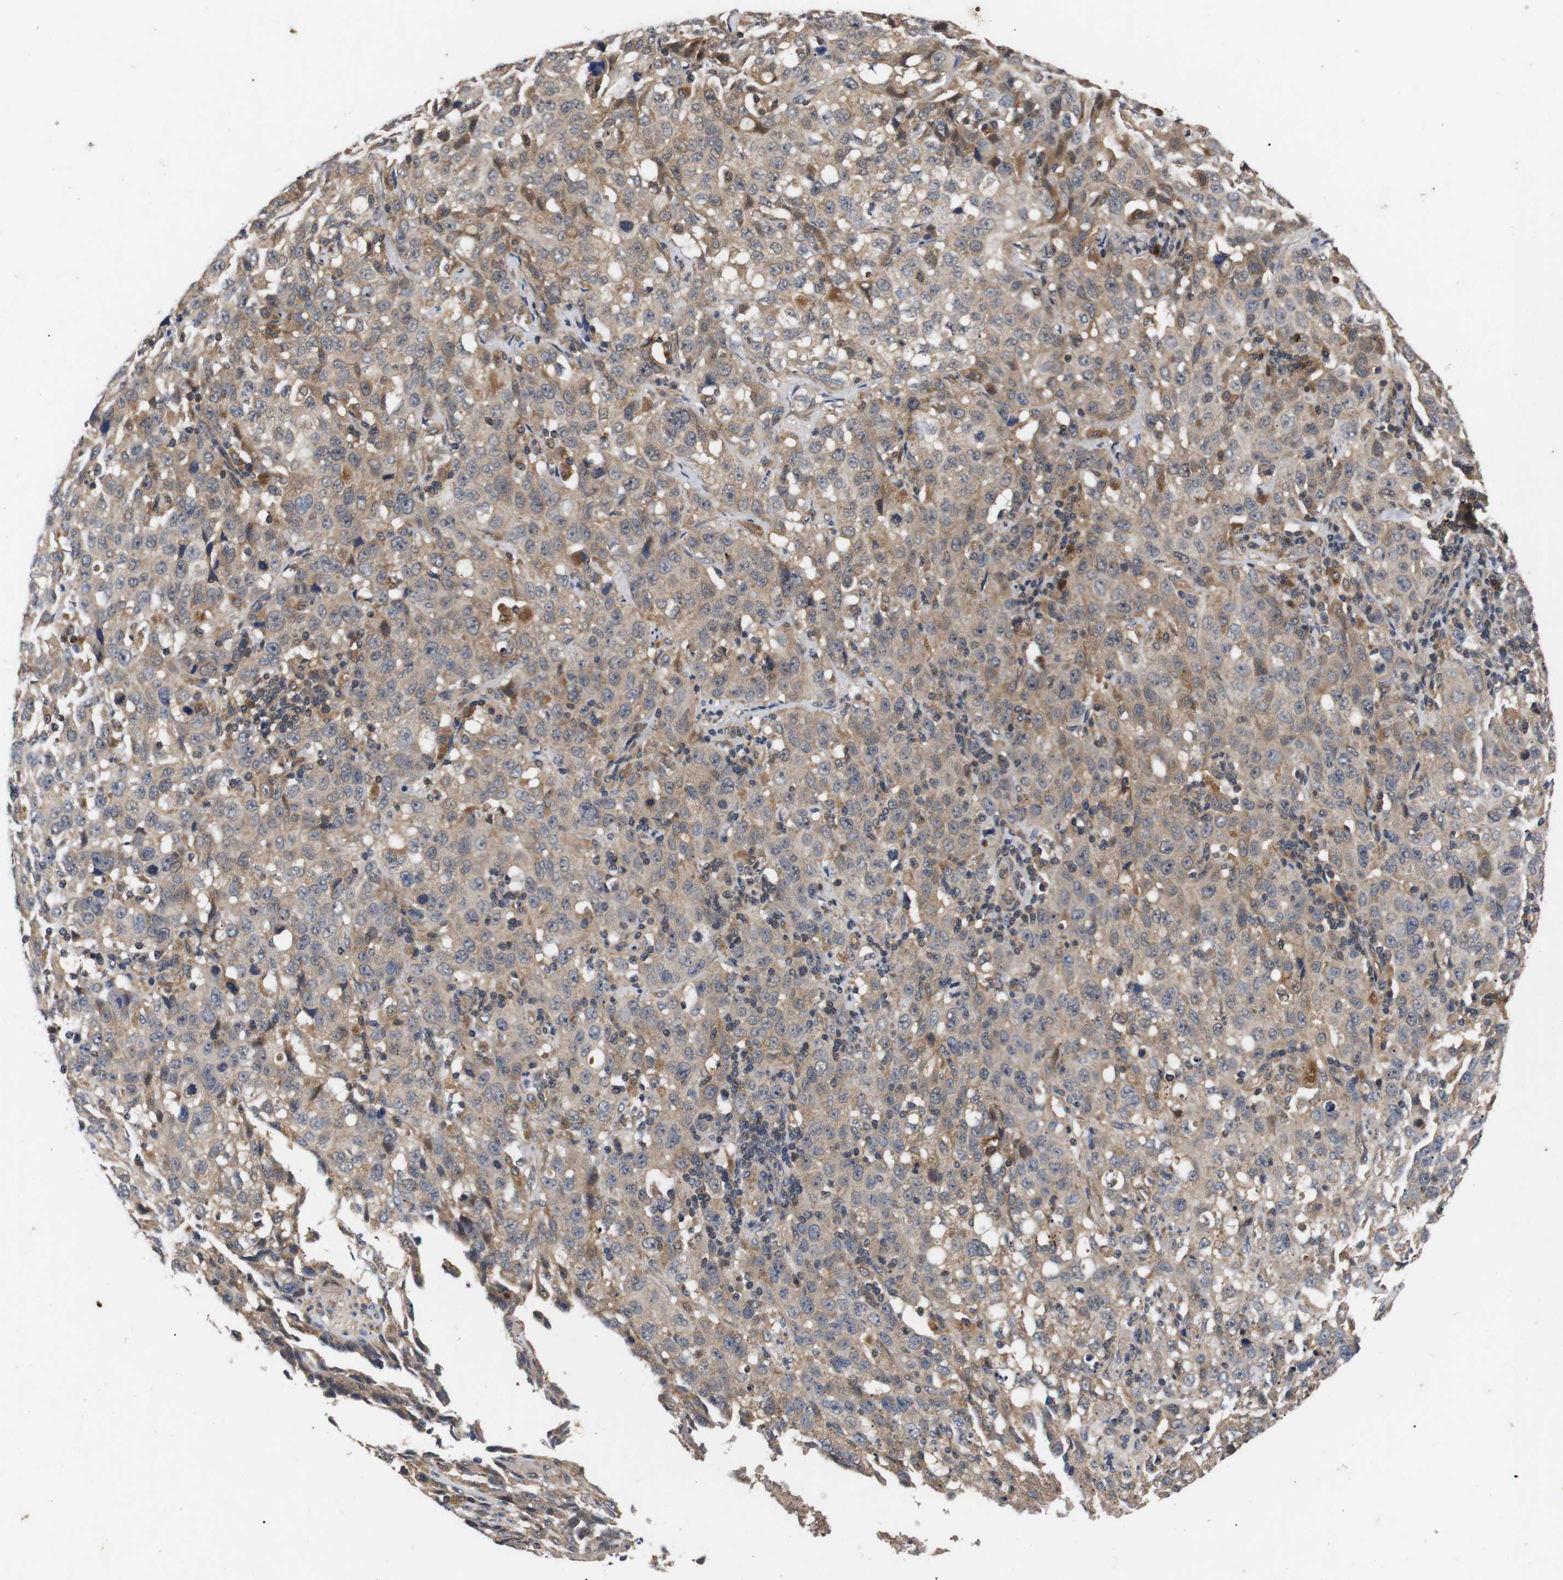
{"staining": {"intensity": "moderate", "quantity": ">75%", "location": "cytoplasmic/membranous"}, "tissue": "stomach cancer", "cell_type": "Tumor cells", "image_type": "cancer", "snomed": [{"axis": "morphology", "description": "Normal tissue, NOS"}, {"axis": "morphology", "description": "Adenocarcinoma, NOS"}, {"axis": "topography", "description": "Stomach"}], "caption": "Immunohistochemistry histopathology image of neoplastic tissue: human stomach cancer stained using immunohistochemistry (IHC) reveals medium levels of moderate protein expression localized specifically in the cytoplasmic/membranous of tumor cells, appearing as a cytoplasmic/membranous brown color.", "gene": "RIPK1", "patient": {"sex": "male", "age": 48}}